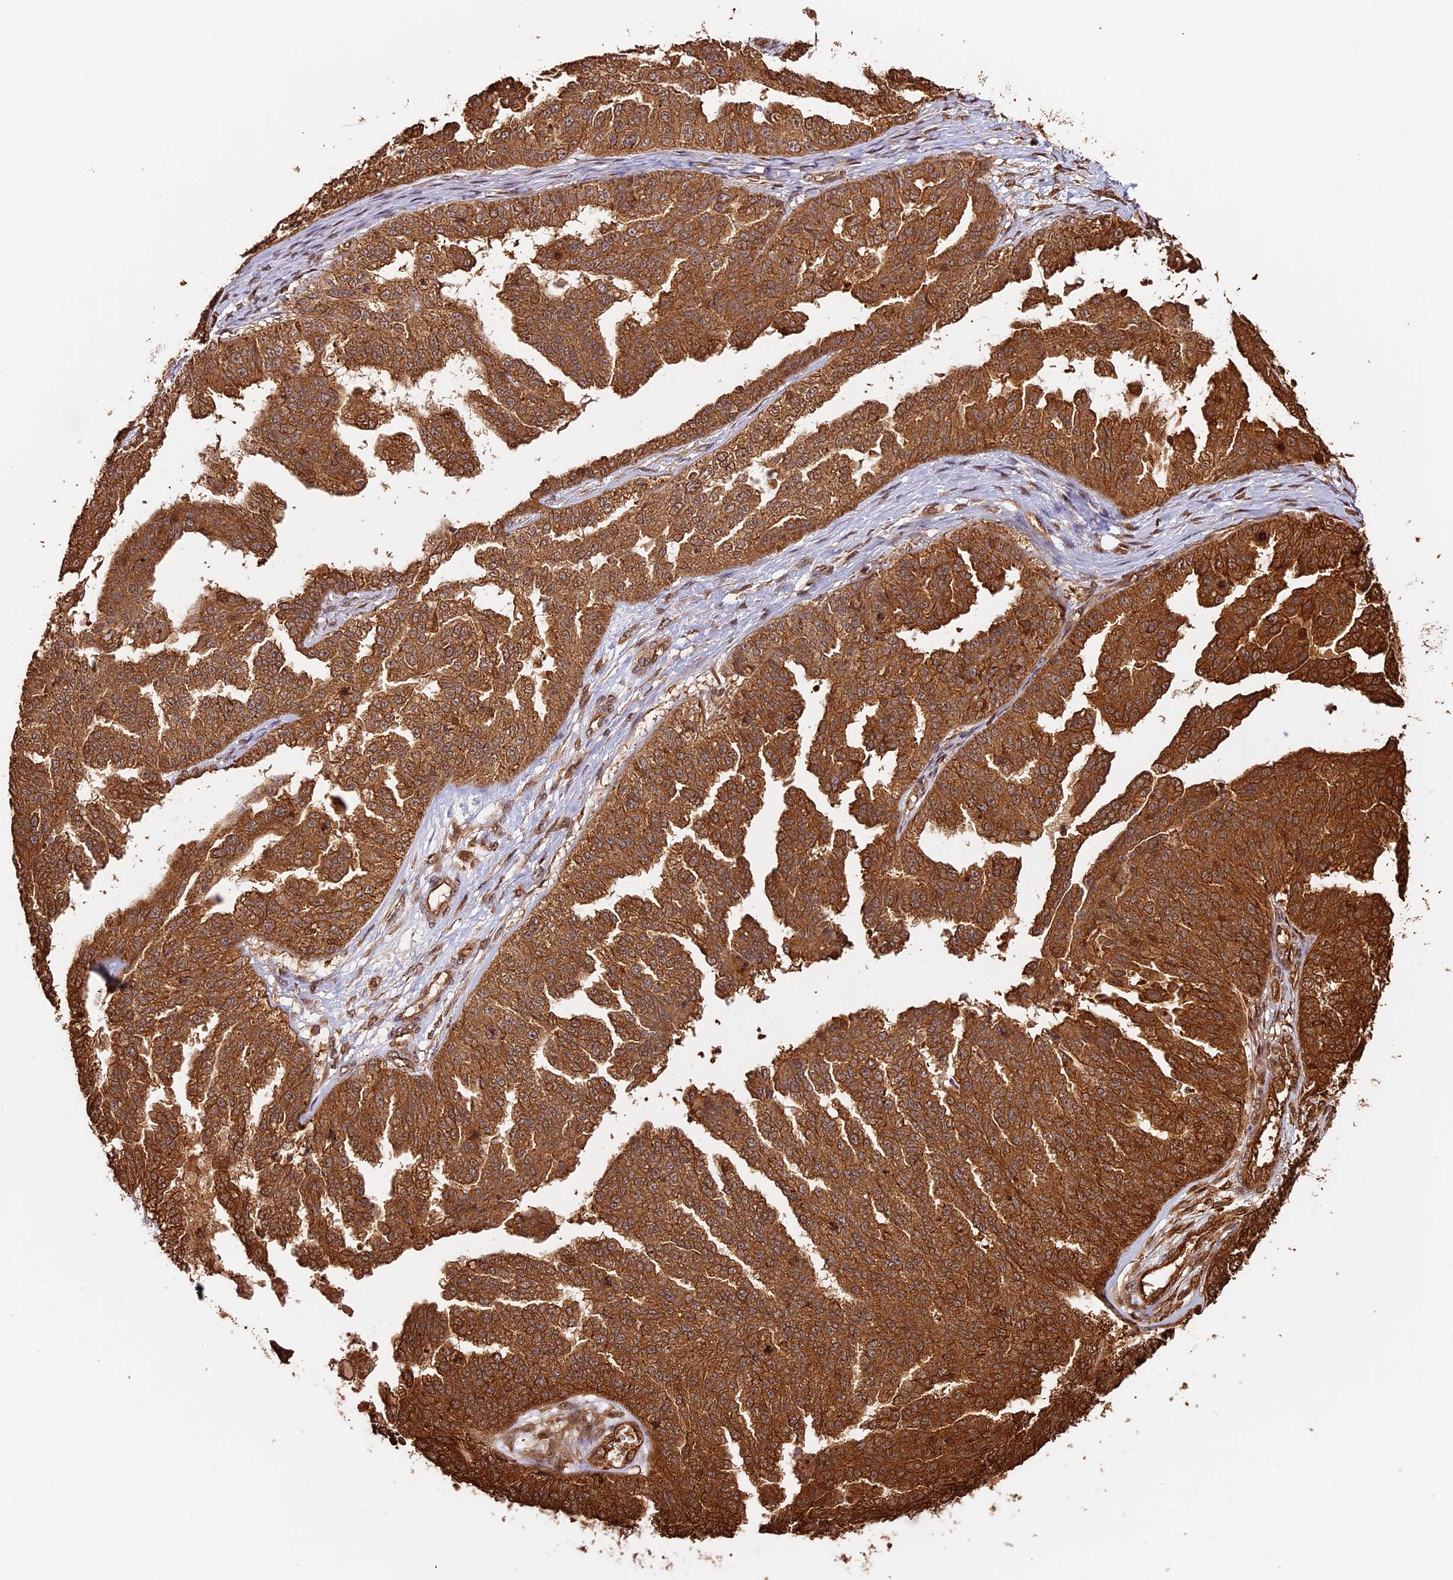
{"staining": {"intensity": "moderate", "quantity": ">75%", "location": "cytoplasmic/membranous"}, "tissue": "ovarian cancer", "cell_type": "Tumor cells", "image_type": "cancer", "snomed": [{"axis": "morphology", "description": "Cystadenocarcinoma, serous, NOS"}, {"axis": "topography", "description": "Ovary"}], "caption": "Protein positivity by IHC displays moderate cytoplasmic/membranous staining in about >75% of tumor cells in ovarian cancer. (DAB IHC with brightfield microscopy, high magnification).", "gene": "PPP1R37", "patient": {"sex": "female", "age": 58}}